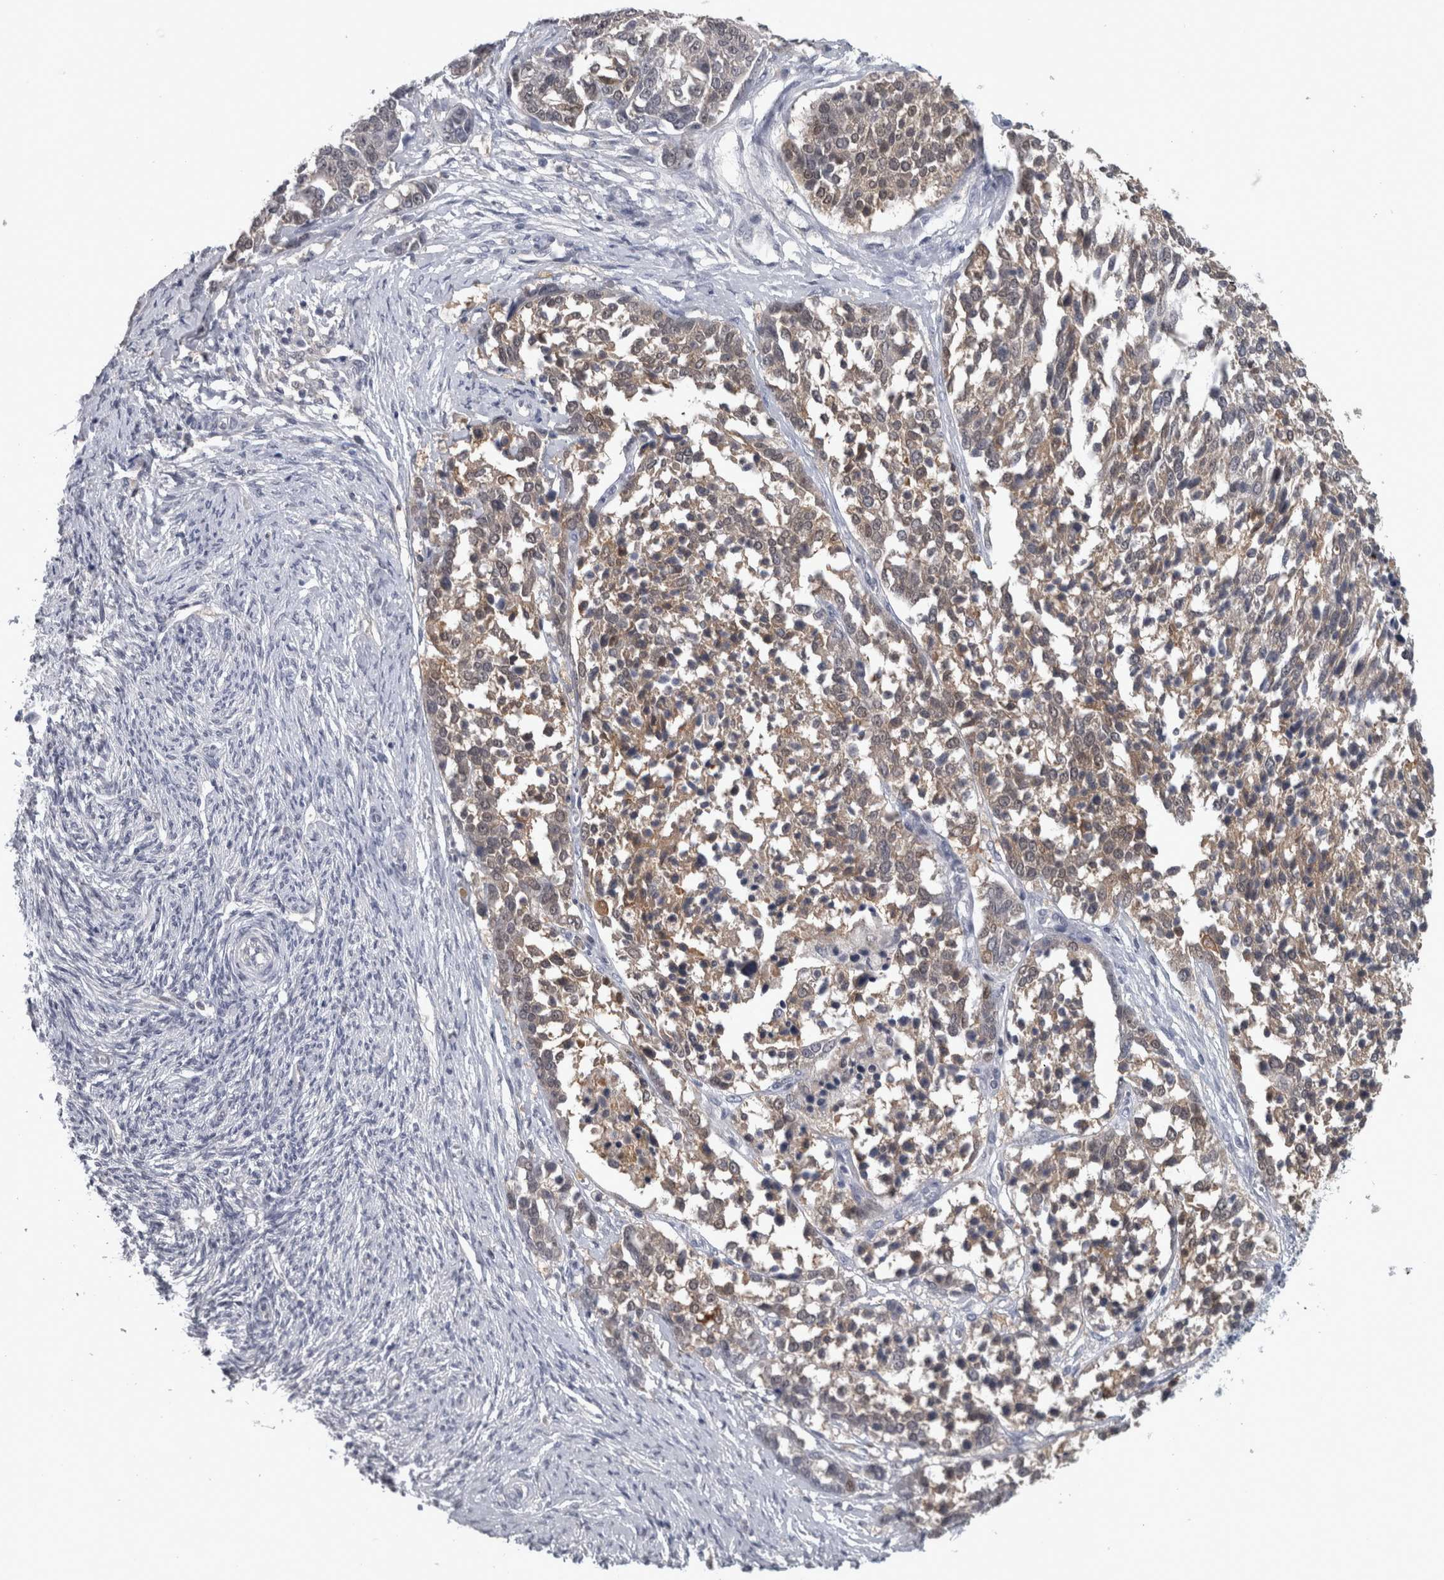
{"staining": {"intensity": "weak", "quantity": "25%-75%", "location": "cytoplasmic/membranous"}, "tissue": "ovarian cancer", "cell_type": "Tumor cells", "image_type": "cancer", "snomed": [{"axis": "morphology", "description": "Cystadenocarcinoma, serous, NOS"}, {"axis": "topography", "description": "Ovary"}], "caption": "Ovarian cancer (serous cystadenocarcinoma) stained with immunohistochemistry demonstrates weak cytoplasmic/membranous positivity in about 25%-75% of tumor cells. (Stains: DAB (3,3'-diaminobenzidine) in brown, nuclei in blue, Microscopy: brightfield microscopy at high magnification).", "gene": "NAPRT", "patient": {"sex": "female", "age": 44}}